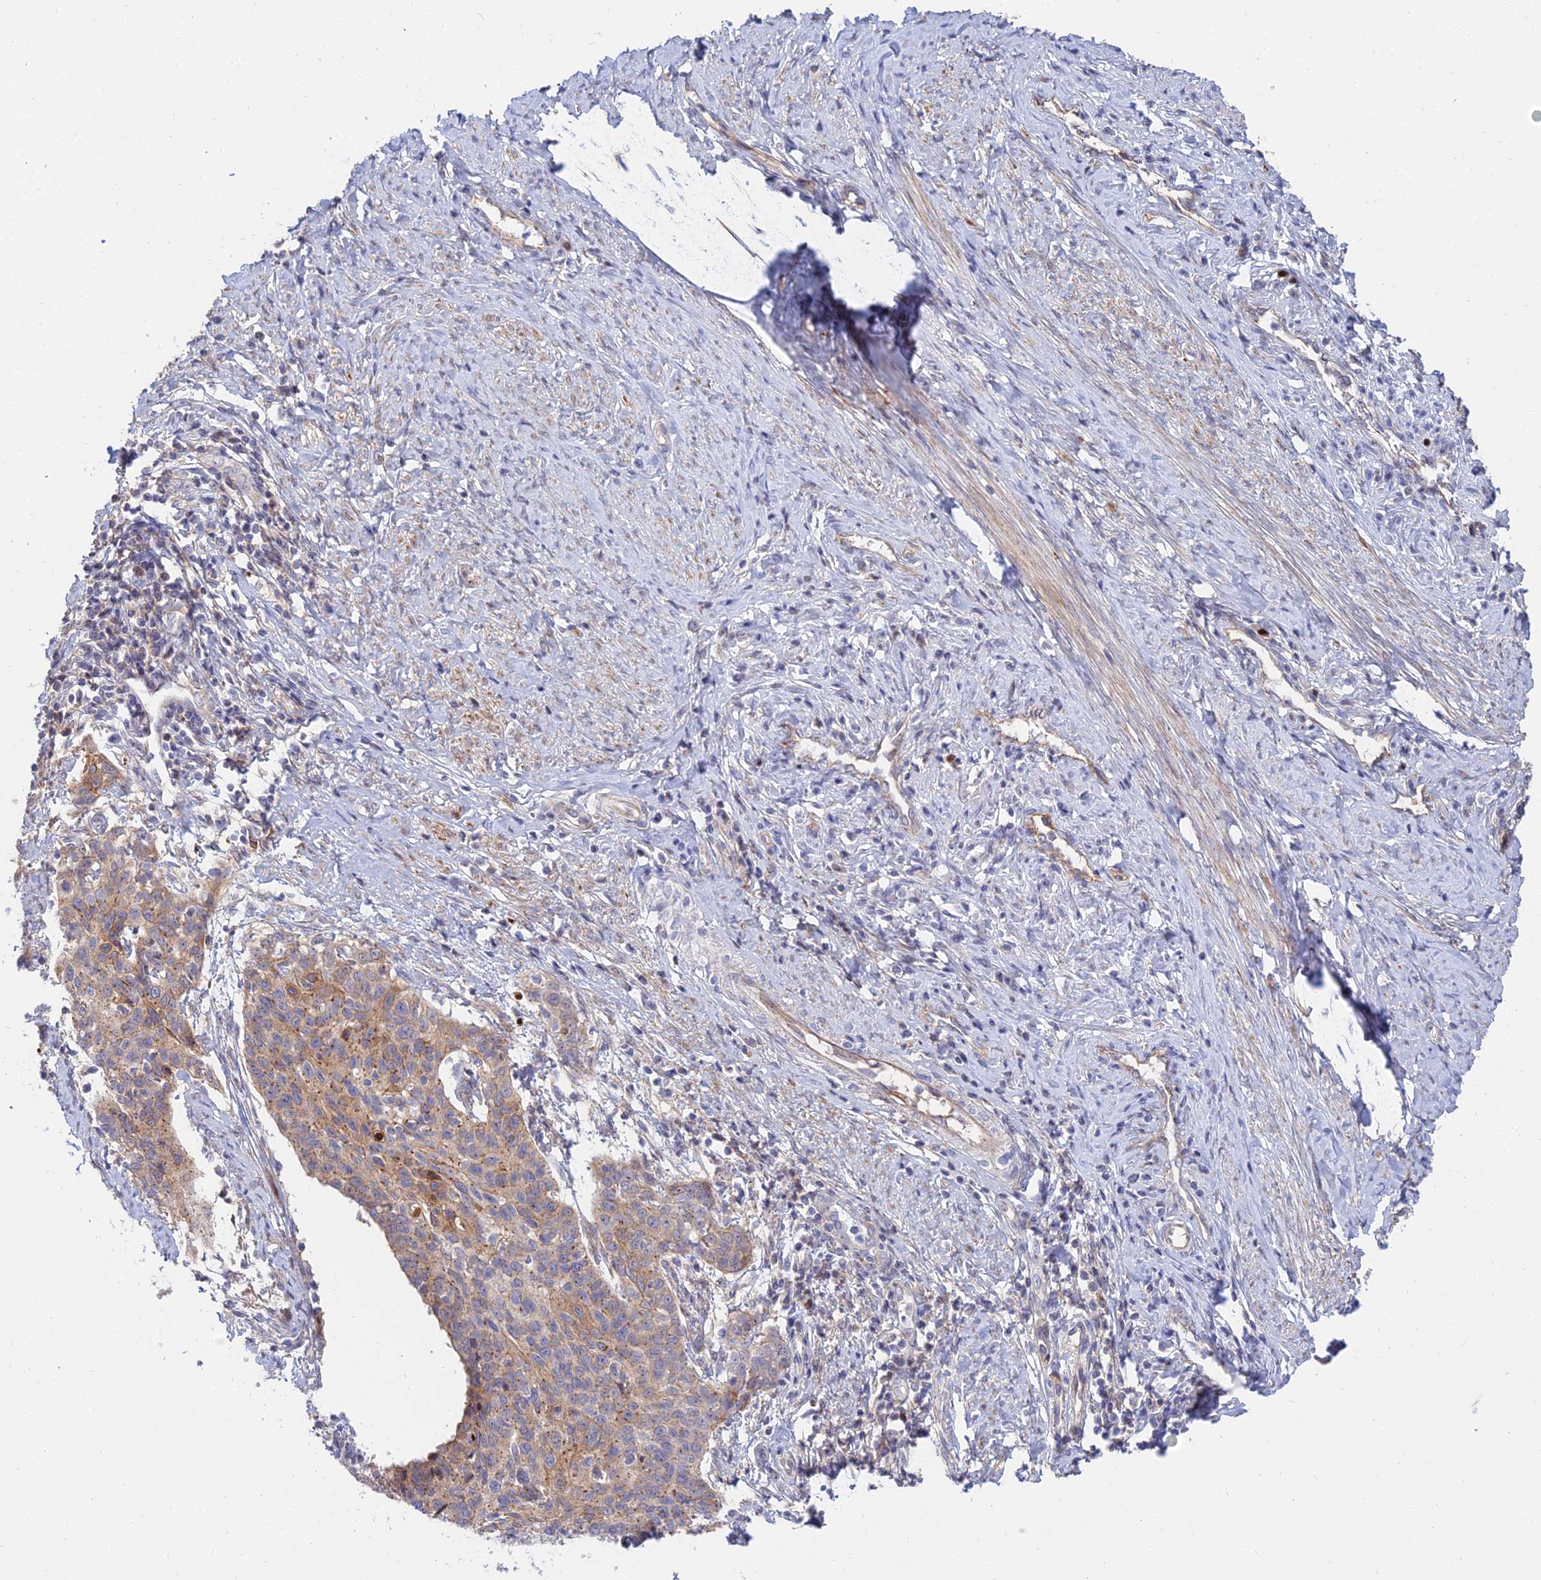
{"staining": {"intensity": "moderate", "quantity": "<25%", "location": "cytoplasmic/membranous"}, "tissue": "cervical cancer", "cell_type": "Tumor cells", "image_type": "cancer", "snomed": [{"axis": "morphology", "description": "Squamous cell carcinoma, NOS"}, {"axis": "topography", "description": "Cervix"}], "caption": "Immunohistochemical staining of human cervical squamous cell carcinoma demonstrates moderate cytoplasmic/membranous protein expression in about <25% of tumor cells. (IHC, brightfield microscopy, high magnification).", "gene": "TRIM43B", "patient": {"sex": "female", "age": 39}}